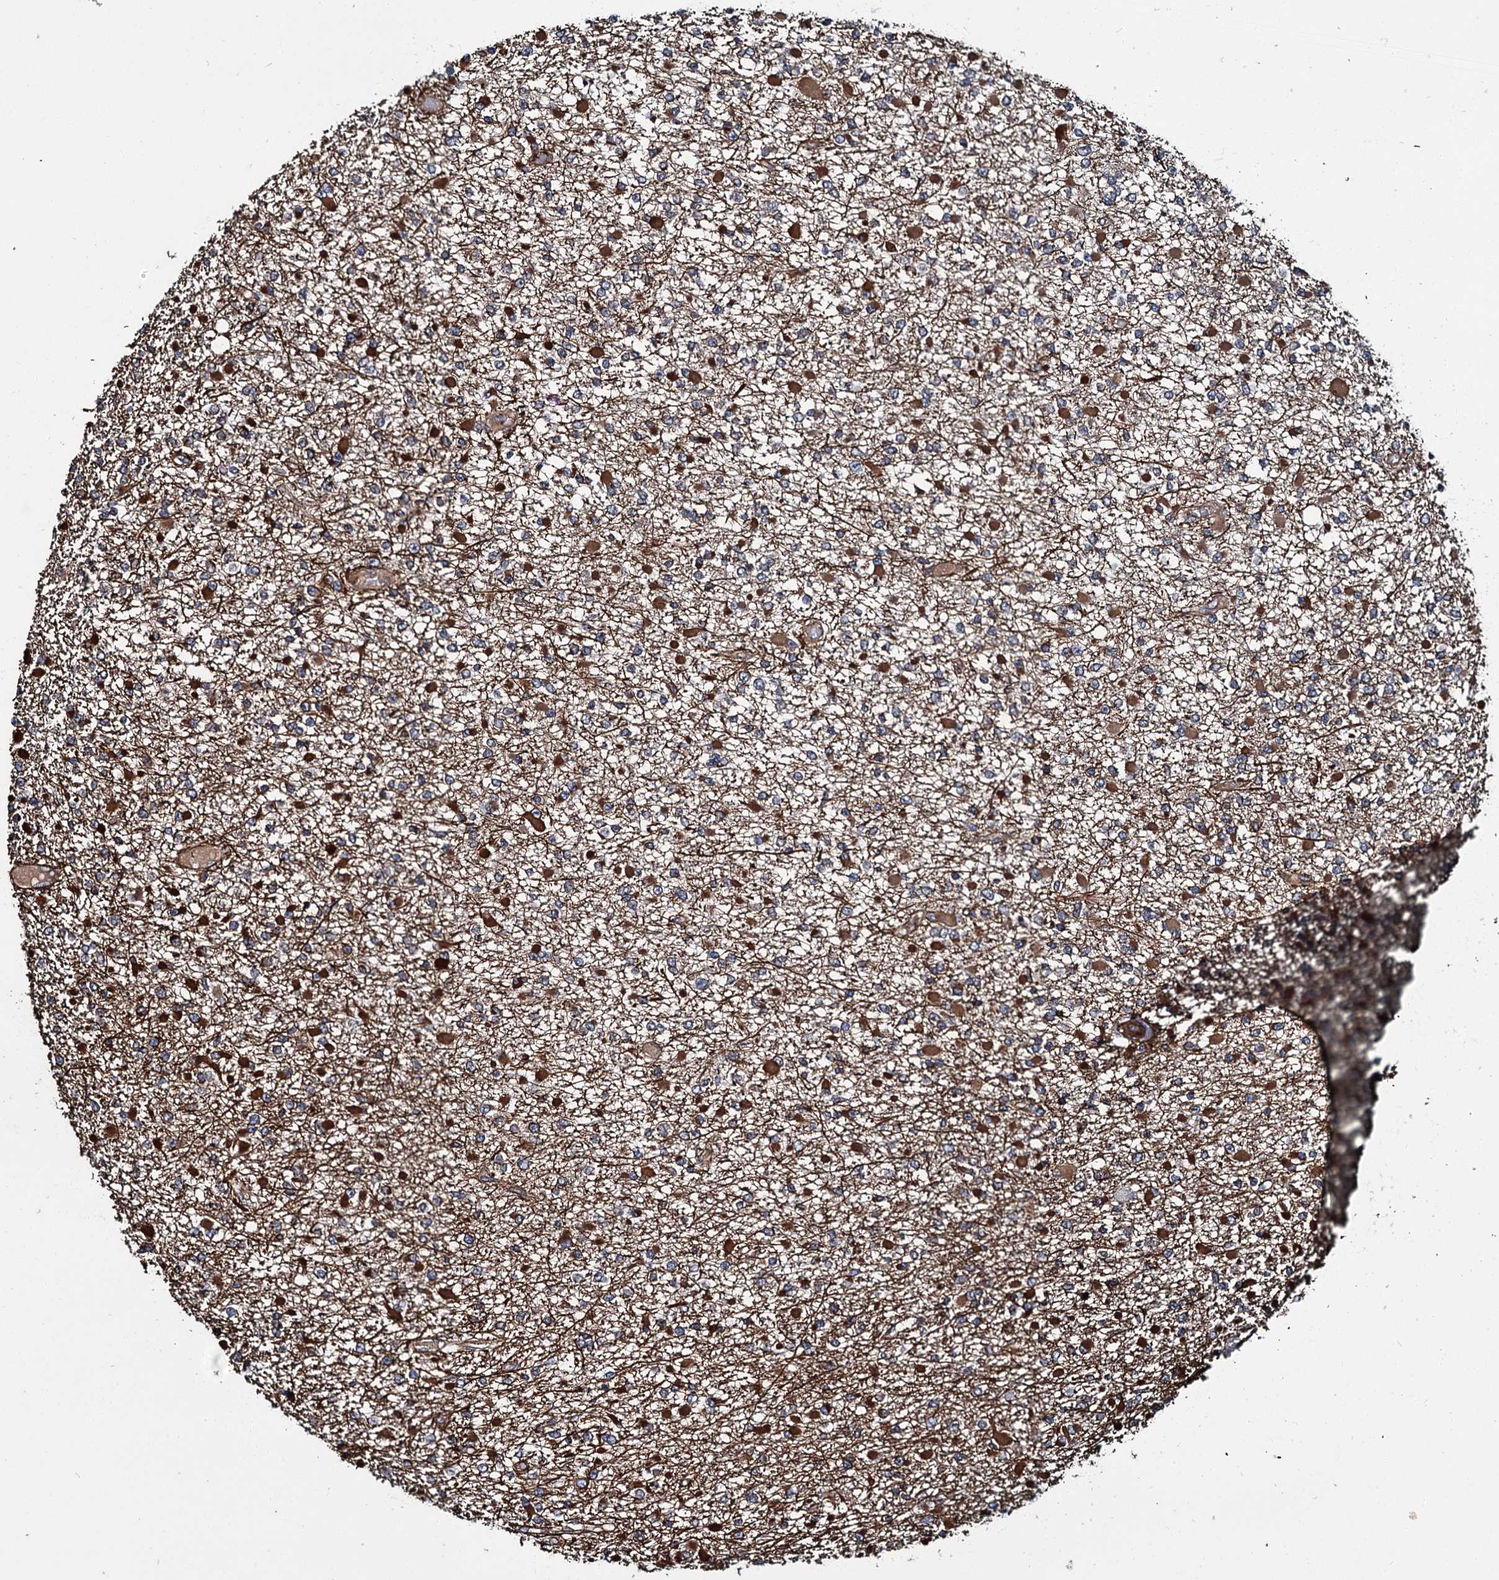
{"staining": {"intensity": "strong", "quantity": "25%-75%", "location": "cytoplasmic/membranous"}, "tissue": "glioma", "cell_type": "Tumor cells", "image_type": "cancer", "snomed": [{"axis": "morphology", "description": "Glioma, malignant, Low grade"}, {"axis": "topography", "description": "Brain"}], "caption": "The immunohistochemical stain shows strong cytoplasmic/membranous staining in tumor cells of malignant glioma (low-grade) tissue.", "gene": "ZFYVE19", "patient": {"sex": "female", "age": 22}}